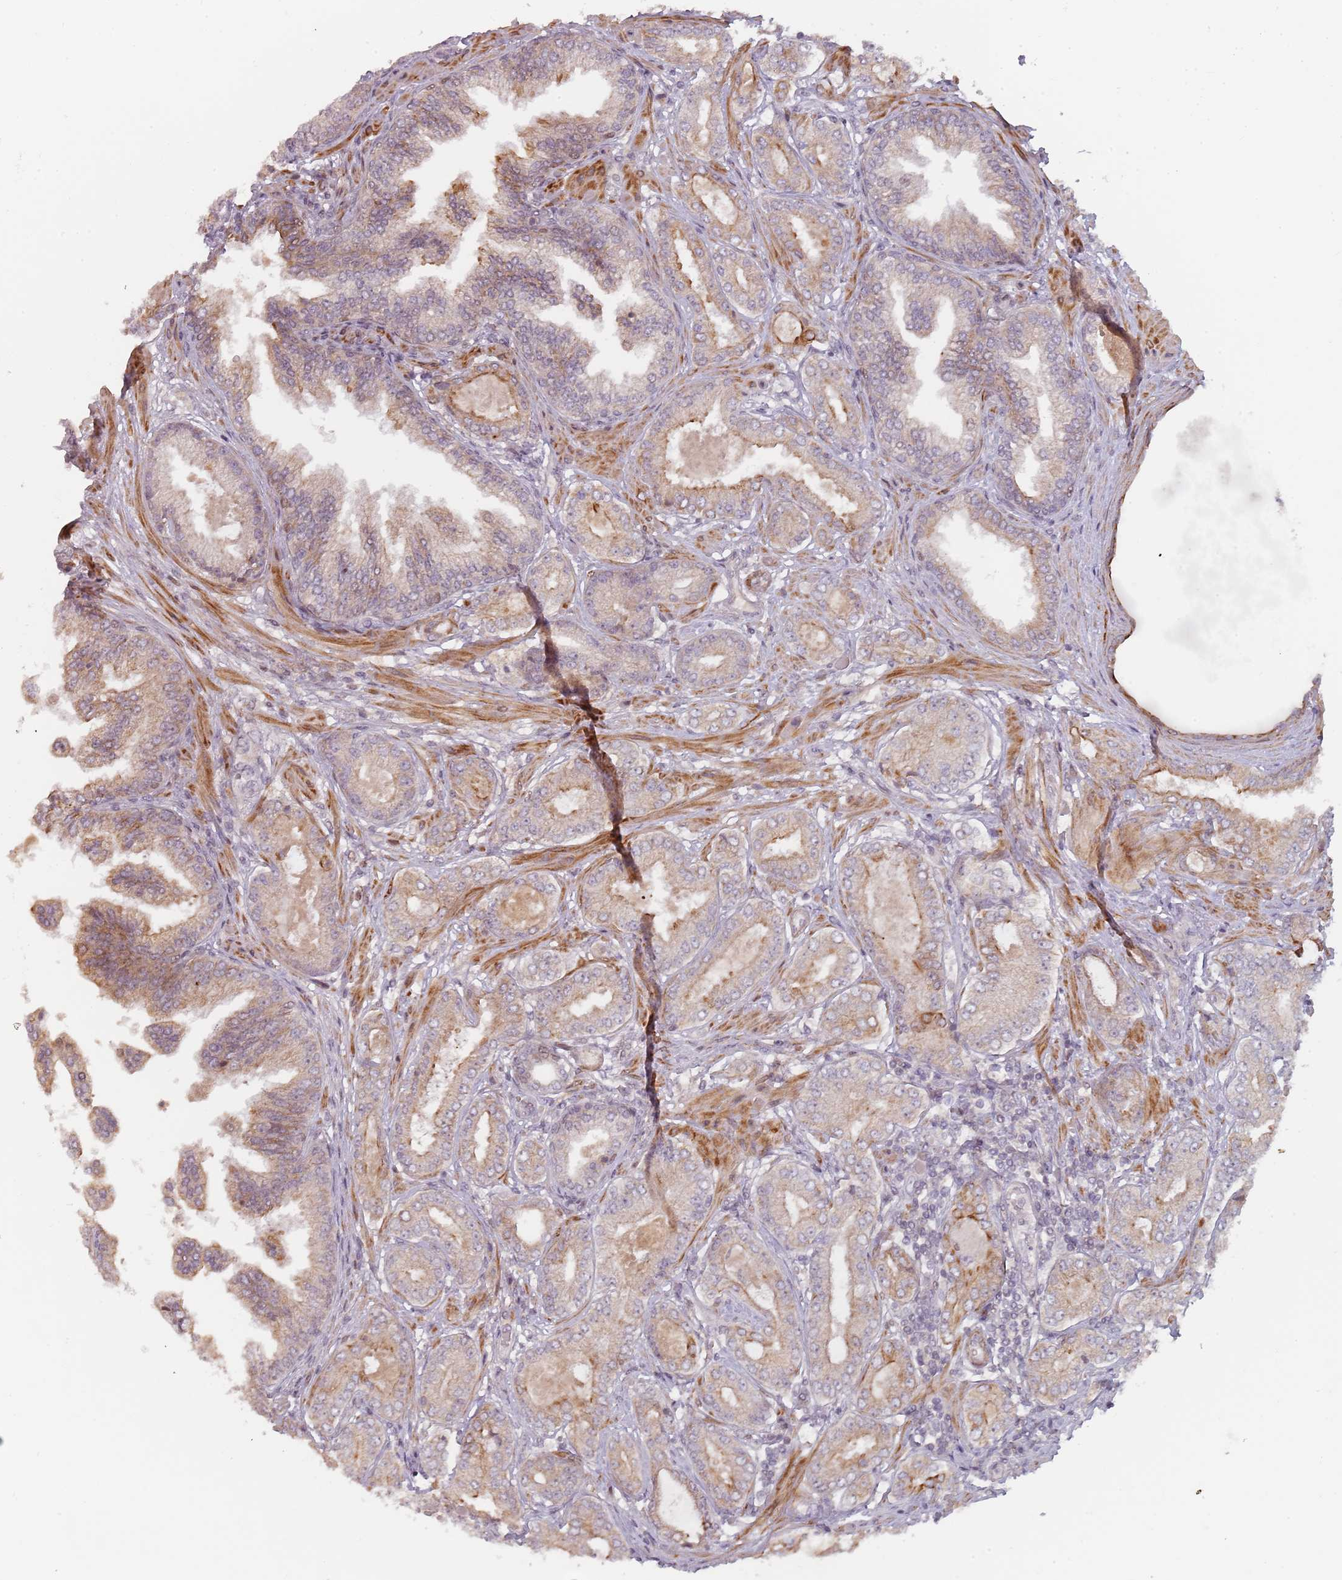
{"staining": {"intensity": "weak", "quantity": ">75%", "location": "cytoplasmic/membranous"}, "tissue": "prostate cancer", "cell_type": "Tumor cells", "image_type": "cancer", "snomed": [{"axis": "morphology", "description": "Adenocarcinoma, Low grade"}, {"axis": "topography", "description": "Prostate"}], "caption": "A micrograph showing weak cytoplasmic/membranous staining in about >75% of tumor cells in adenocarcinoma (low-grade) (prostate), as visualized by brown immunohistochemical staining.", "gene": "RPS6KA2", "patient": {"sex": "male", "age": 63}}